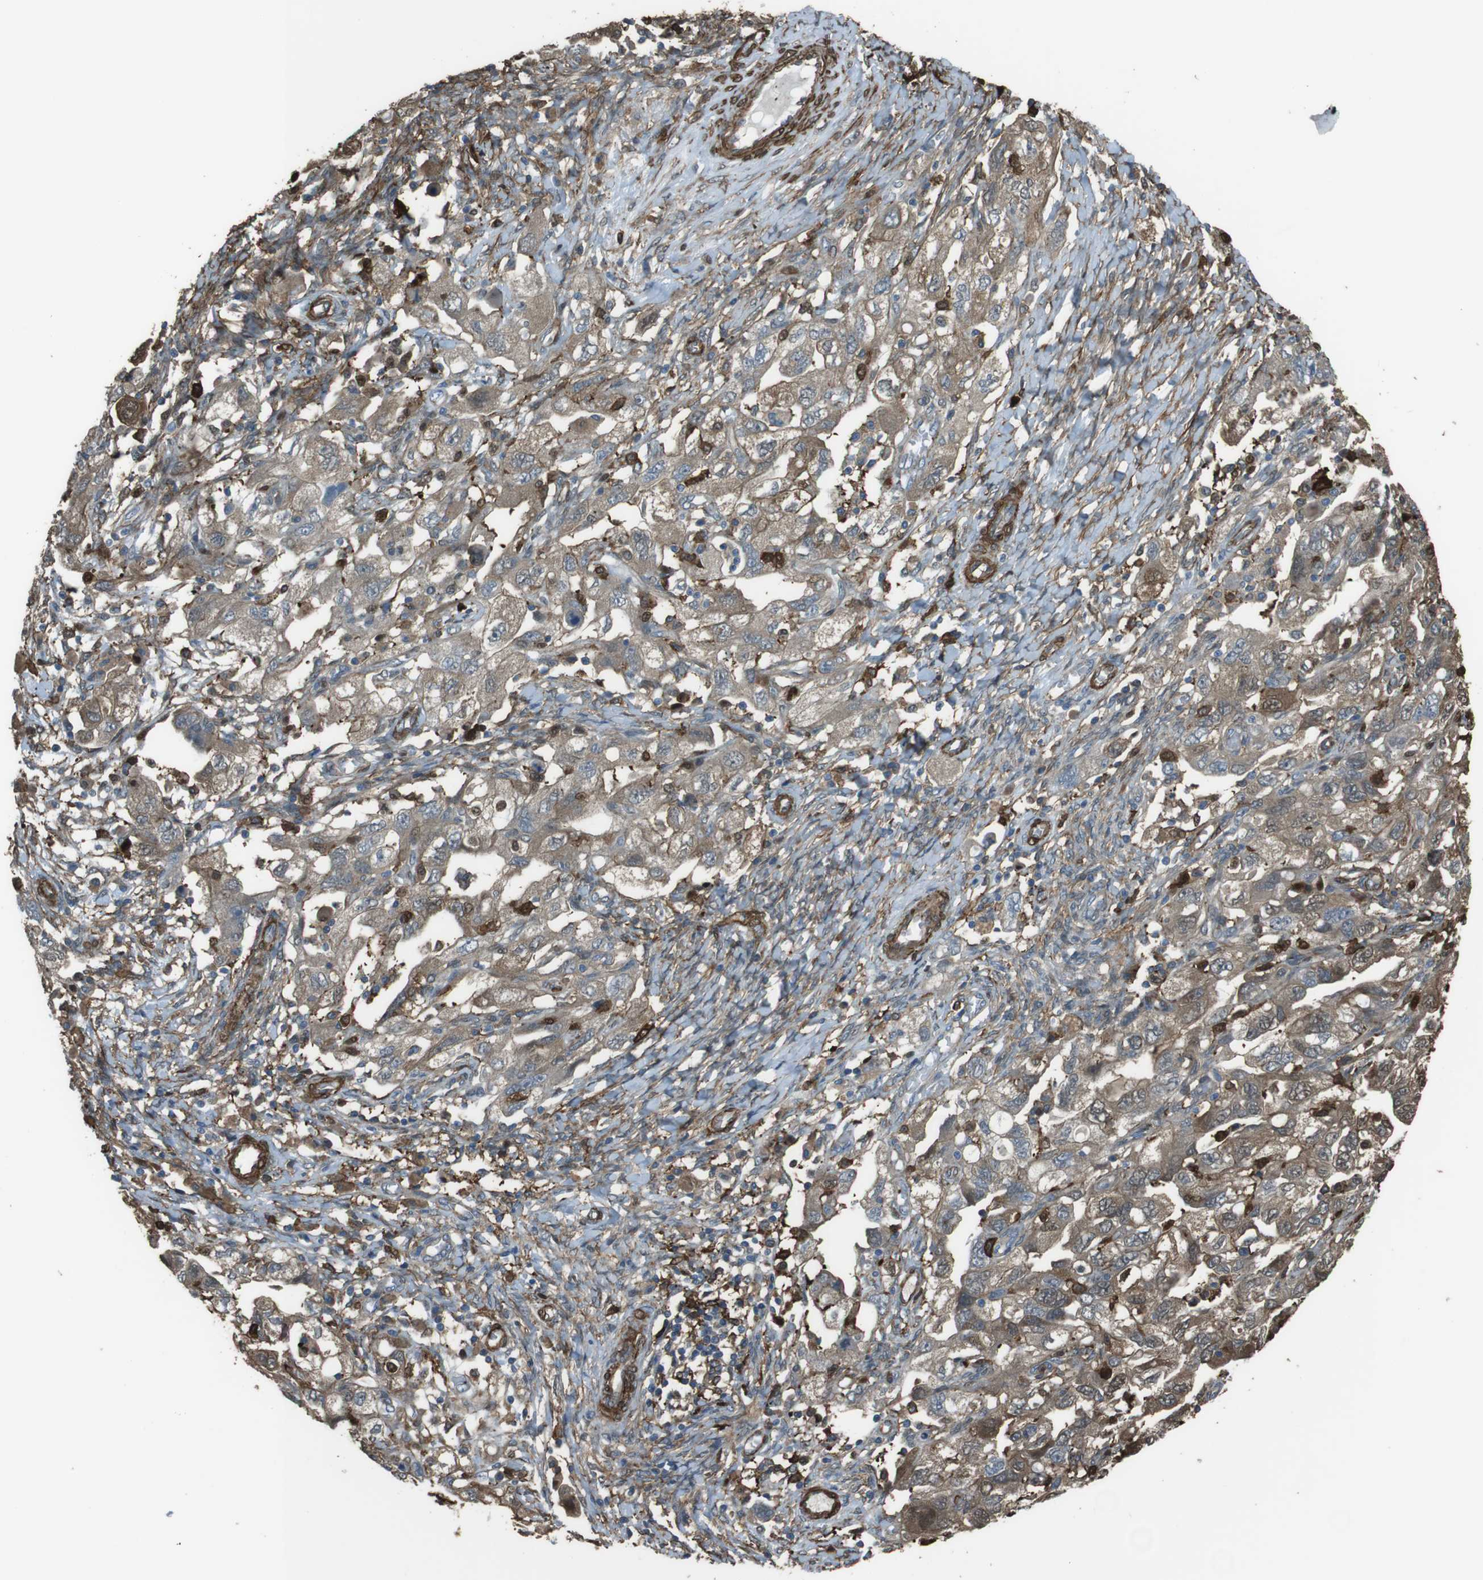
{"staining": {"intensity": "moderate", "quantity": ">75%", "location": "cytoplasmic/membranous"}, "tissue": "ovarian cancer", "cell_type": "Tumor cells", "image_type": "cancer", "snomed": [{"axis": "morphology", "description": "Carcinoma, NOS"}, {"axis": "morphology", "description": "Cystadenocarcinoma, serous, NOS"}, {"axis": "topography", "description": "Ovary"}], "caption": "Serous cystadenocarcinoma (ovarian) tissue reveals moderate cytoplasmic/membranous expression in about >75% of tumor cells, visualized by immunohistochemistry.", "gene": "SFT2D1", "patient": {"sex": "female", "age": 69}}